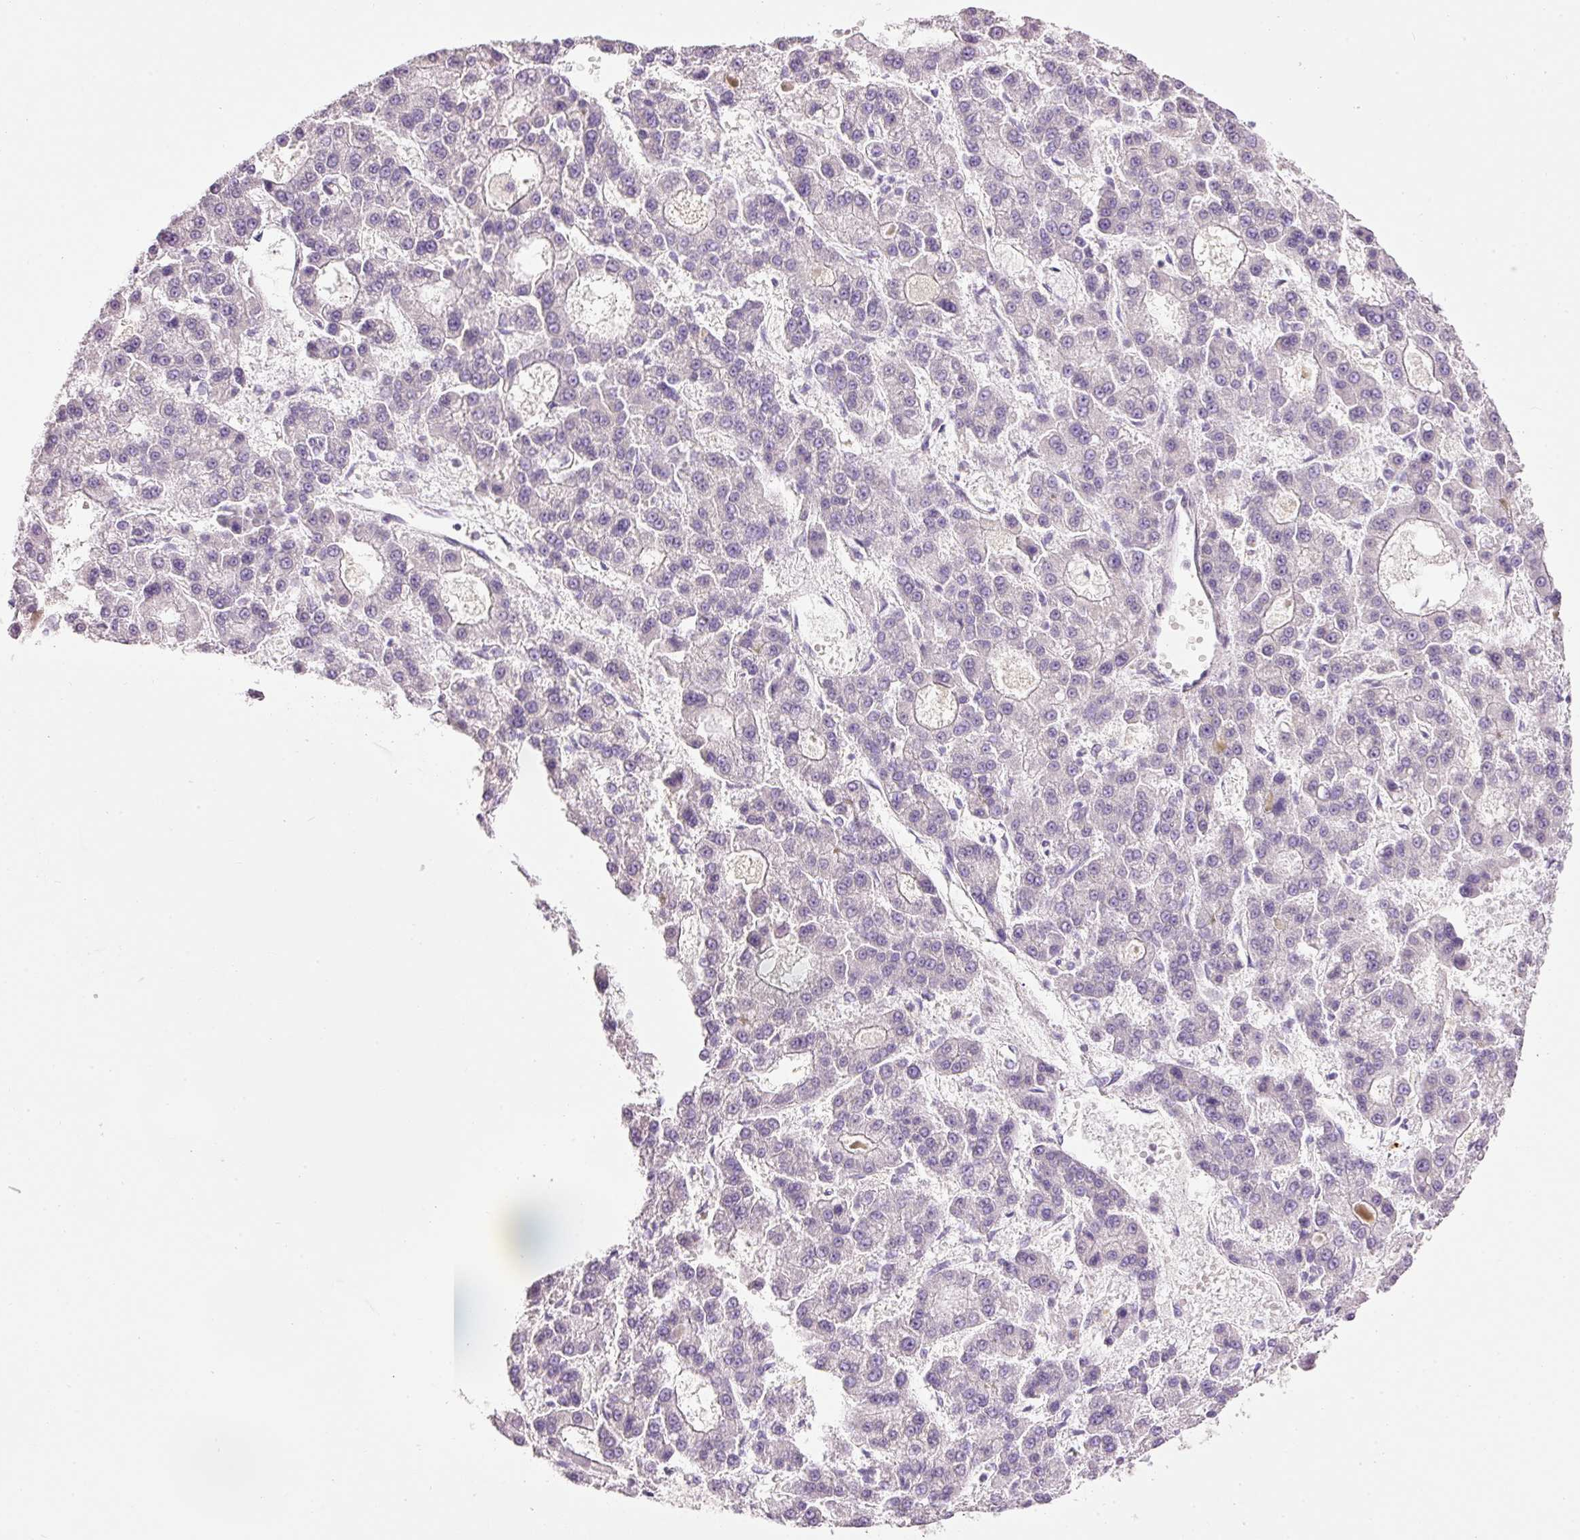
{"staining": {"intensity": "negative", "quantity": "none", "location": "none"}, "tissue": "liver cancer", "cell_type": "Tumor cells", "image_type": "cancer", "snomed": [{"axis": "morphology", "description": "Carcinoma, Hepatocellular, NOS"}, {"axis": "topography", "description": "Liver"}], "caption": "Immunohistochemical staining of human liver cancer (hepatocellular carcinoma) exhibits no significant staining in tumor cells. (Brightfield microscopy of DAB immunohistochemistry at high magnification).", "gene": "CARD16", "patient": {"sex": "male", "age": 70}}